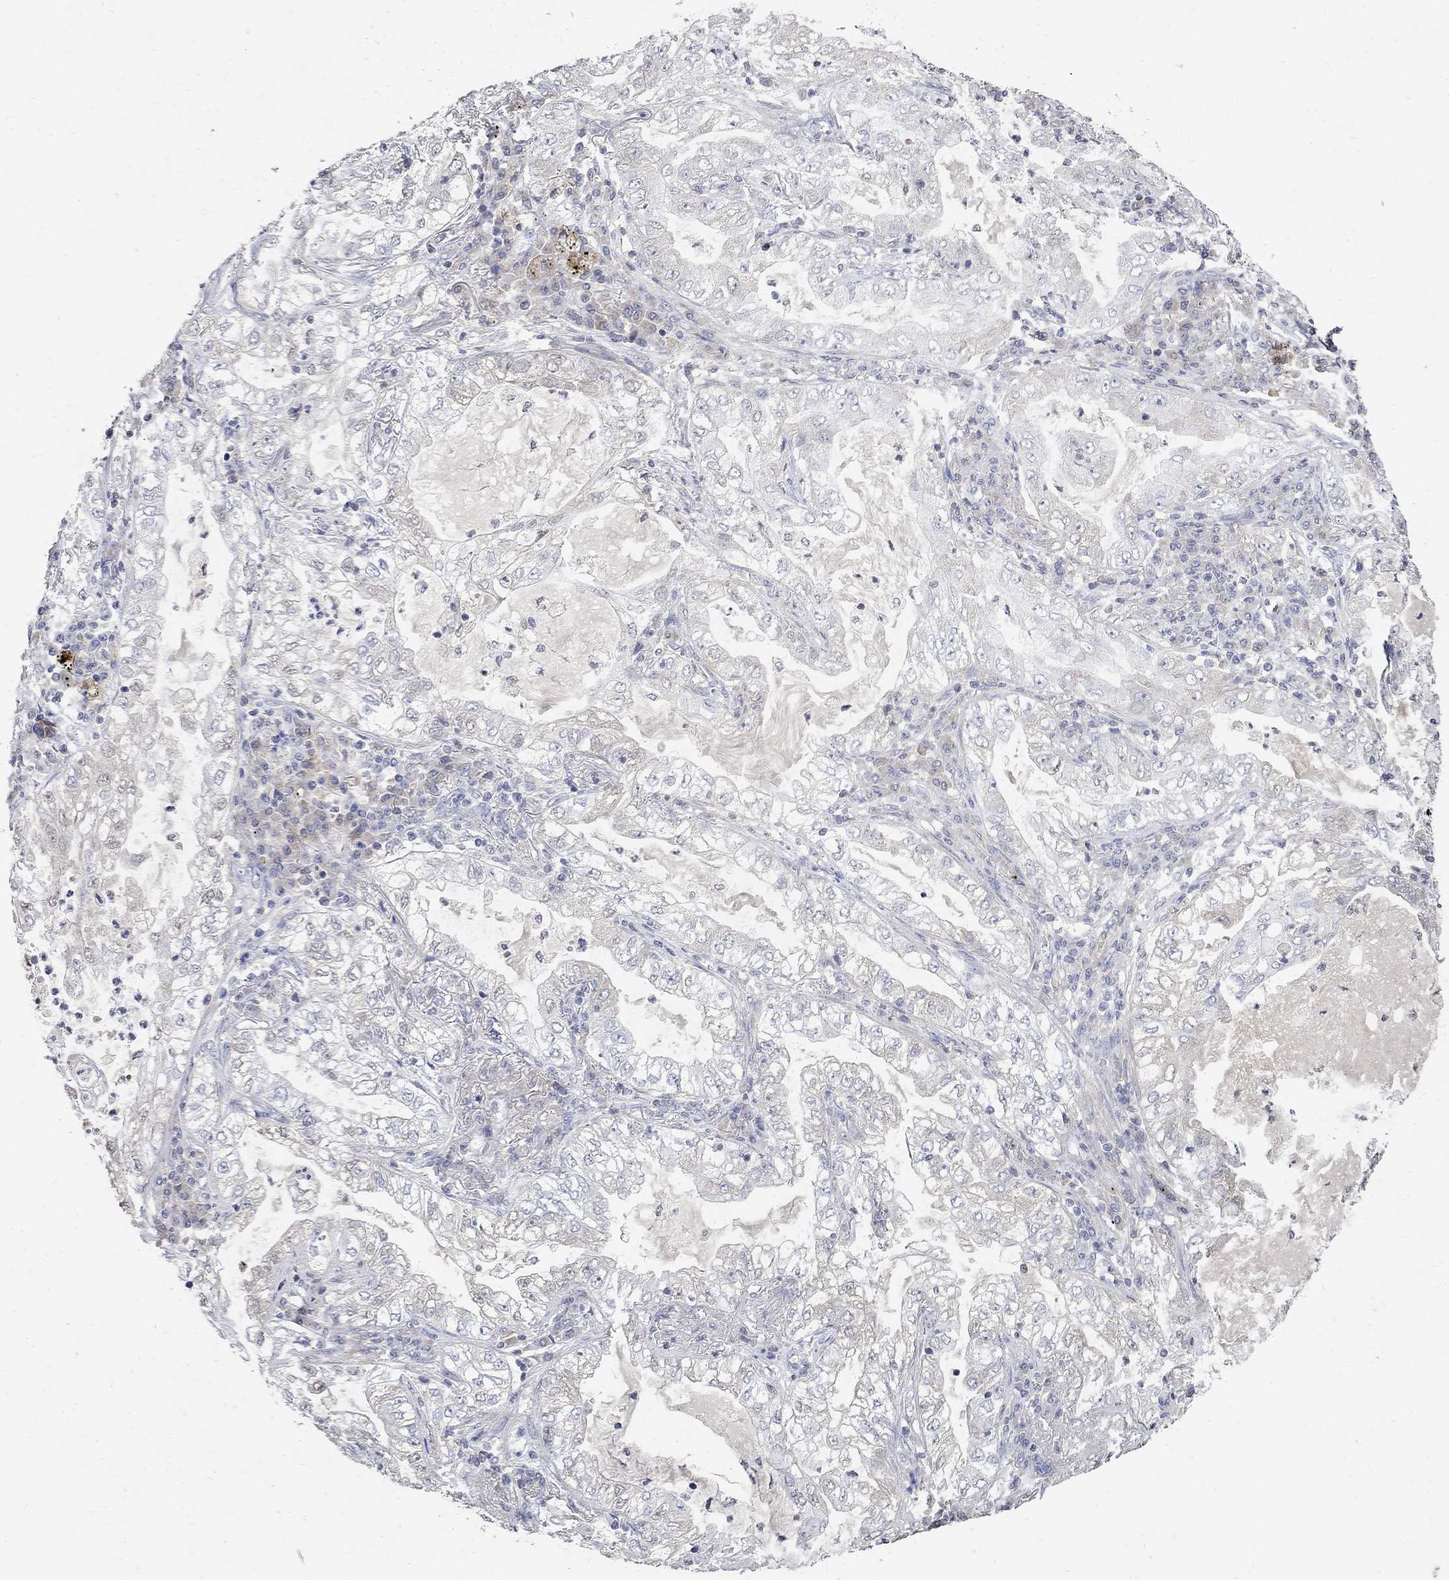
{"staining": {"intensity": "negative", "quantity": "none", "location": "none"}, "tissue": "lung cancer", "cell_type": "Tumor cells", "image_type": "cancer", "snomed": [{"axis": "morphology", "description": "Adenocarcinoma, NOS"}, {"axis": "topography", "description": "Lung"}], "caption": "High magnification brightfield microscopy of lung adenocarcinoma stained with DAB (brown) and counterstained with hematoxylin (blue): tumor cells show no significant expression. (Brightfield microscopy of DAB immunohistochemistry (IHC) at high magnification).", "gene": "TMEM169", "patient": {"sex": "female", "age": 73}}